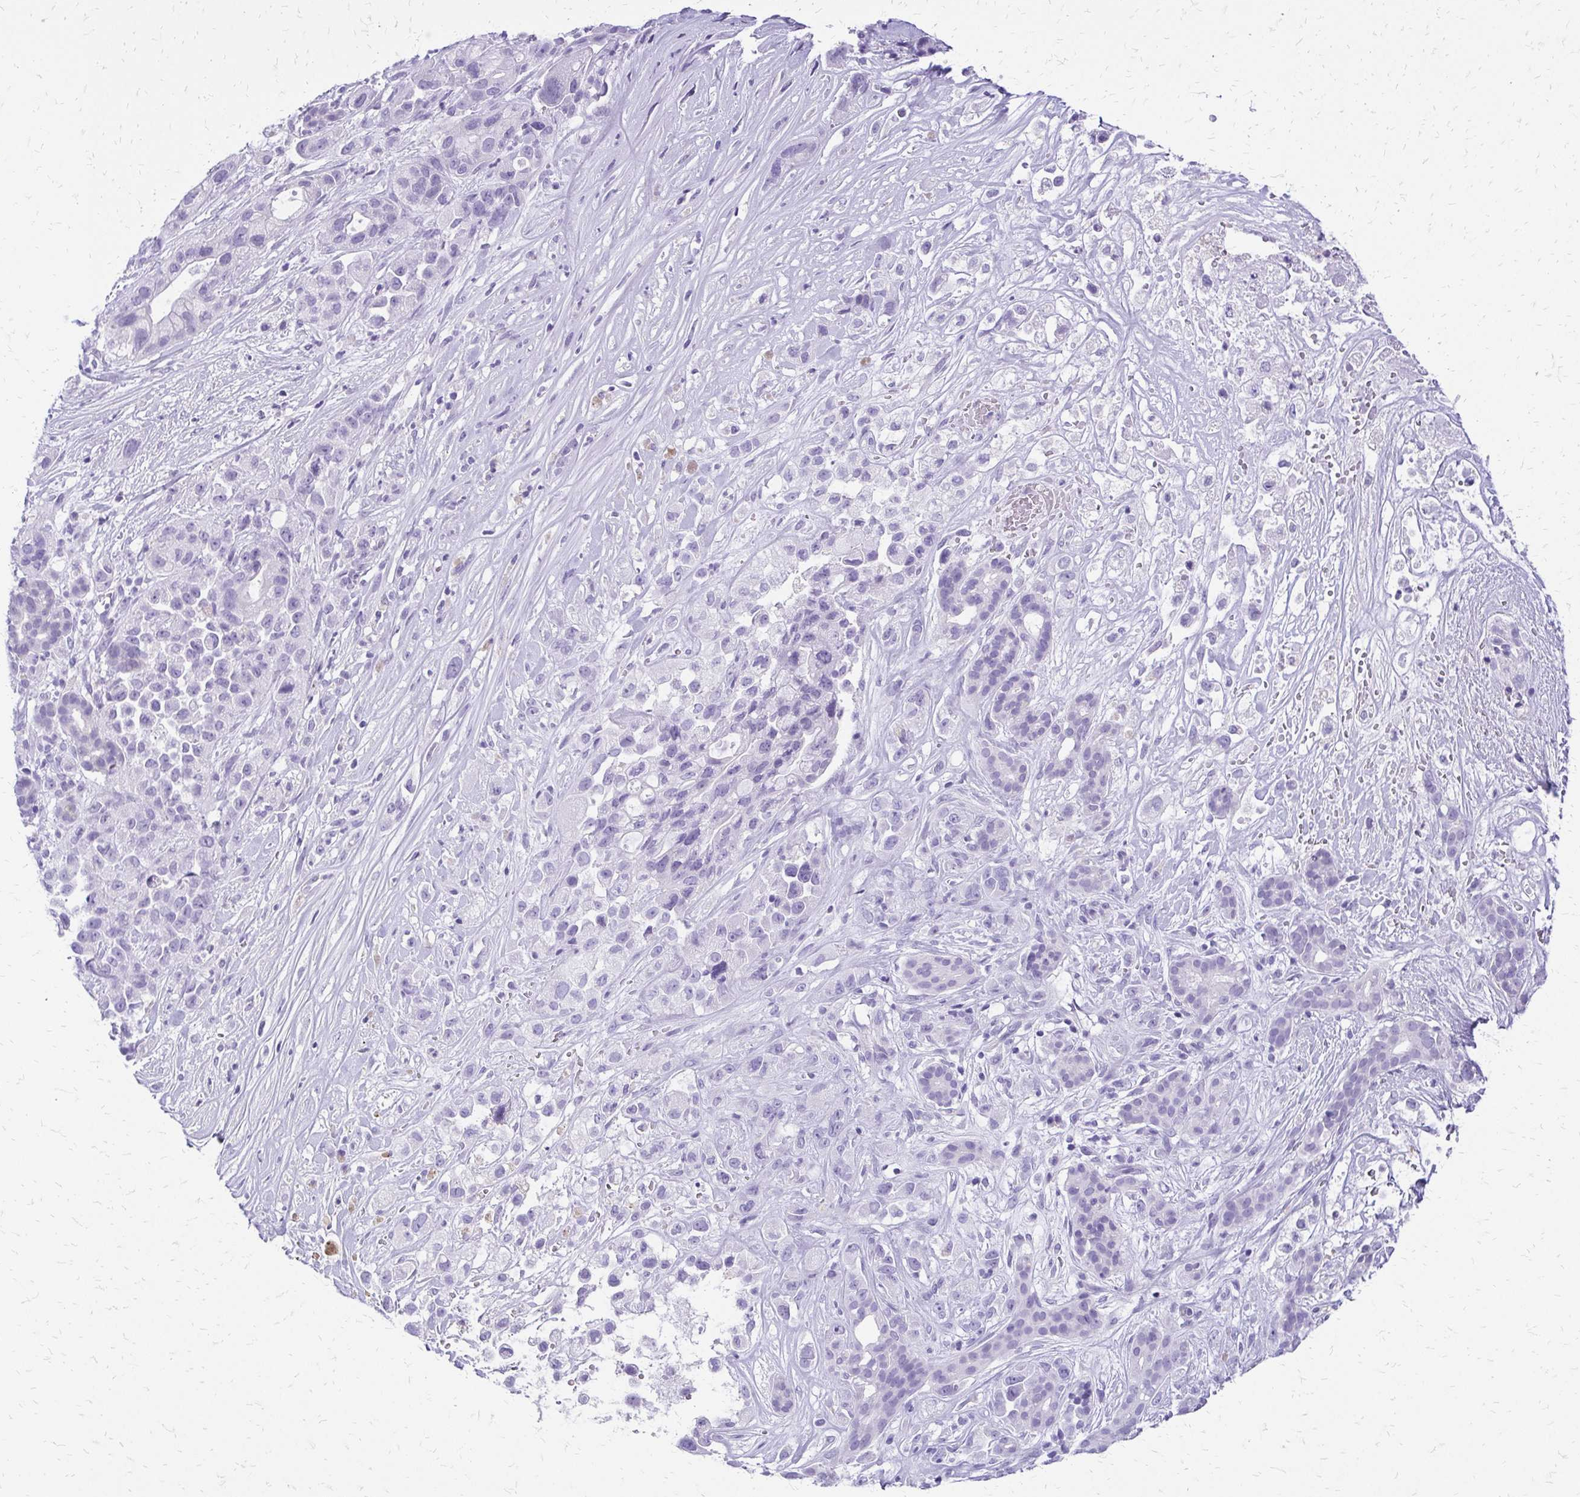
{"staining": {"intensity": "negative", "quantity": "none", "location": "none"}, "tissue": "pancreatic cancer", "cell_type": "Tumor cells", "image_type": "cancer", "snomed": [{"axis": "morphology", "description": "Adenocarcinoma, NOS"}, {"axis": "topography", "description": "Pancreas"}], "caption": "Immunohistochemistry of pancreatic adenocarcinoma shows no staining in tumor cells.", "gene": "SLC32A1", "patient": {"sex": "male", "age": 44}}